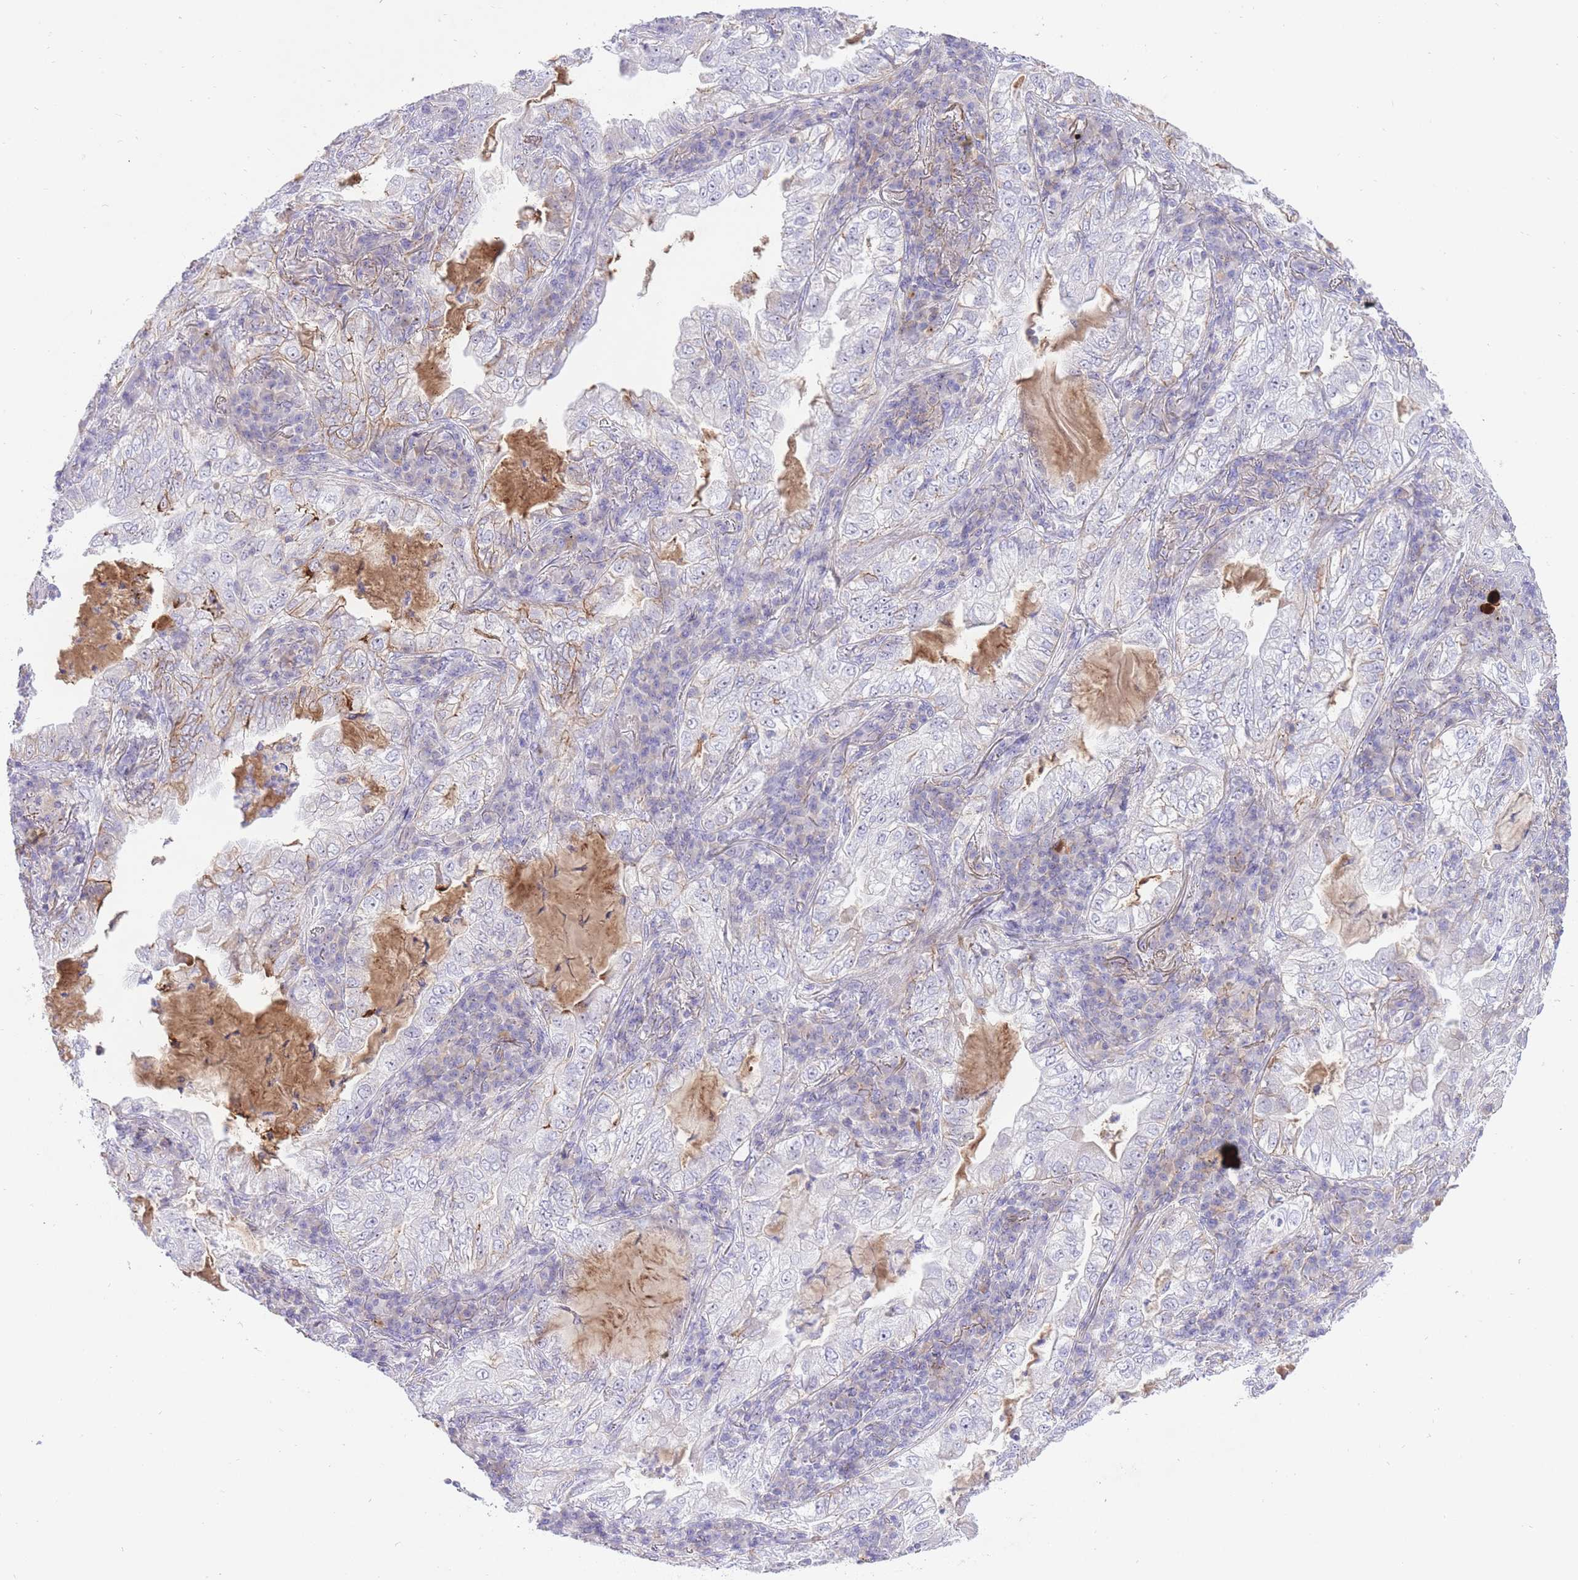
{"staining": {"intensity": "negative", "quantity": "none", "location": "none"}, "tissue": "lung cancer", "cell_type": "Tumor cells", "image_type": "cancer", "snomed": [{"axis": "morphology", "description": "Adenocarcinoma, NOS"}, {"axis": "topography", "description": "Lung"}], "caption": "An image of human lung adenocarcinoma is negative for staining in tumor cells.", "gene": "HRG", "patient": {"sex": "female", "age": 73}}